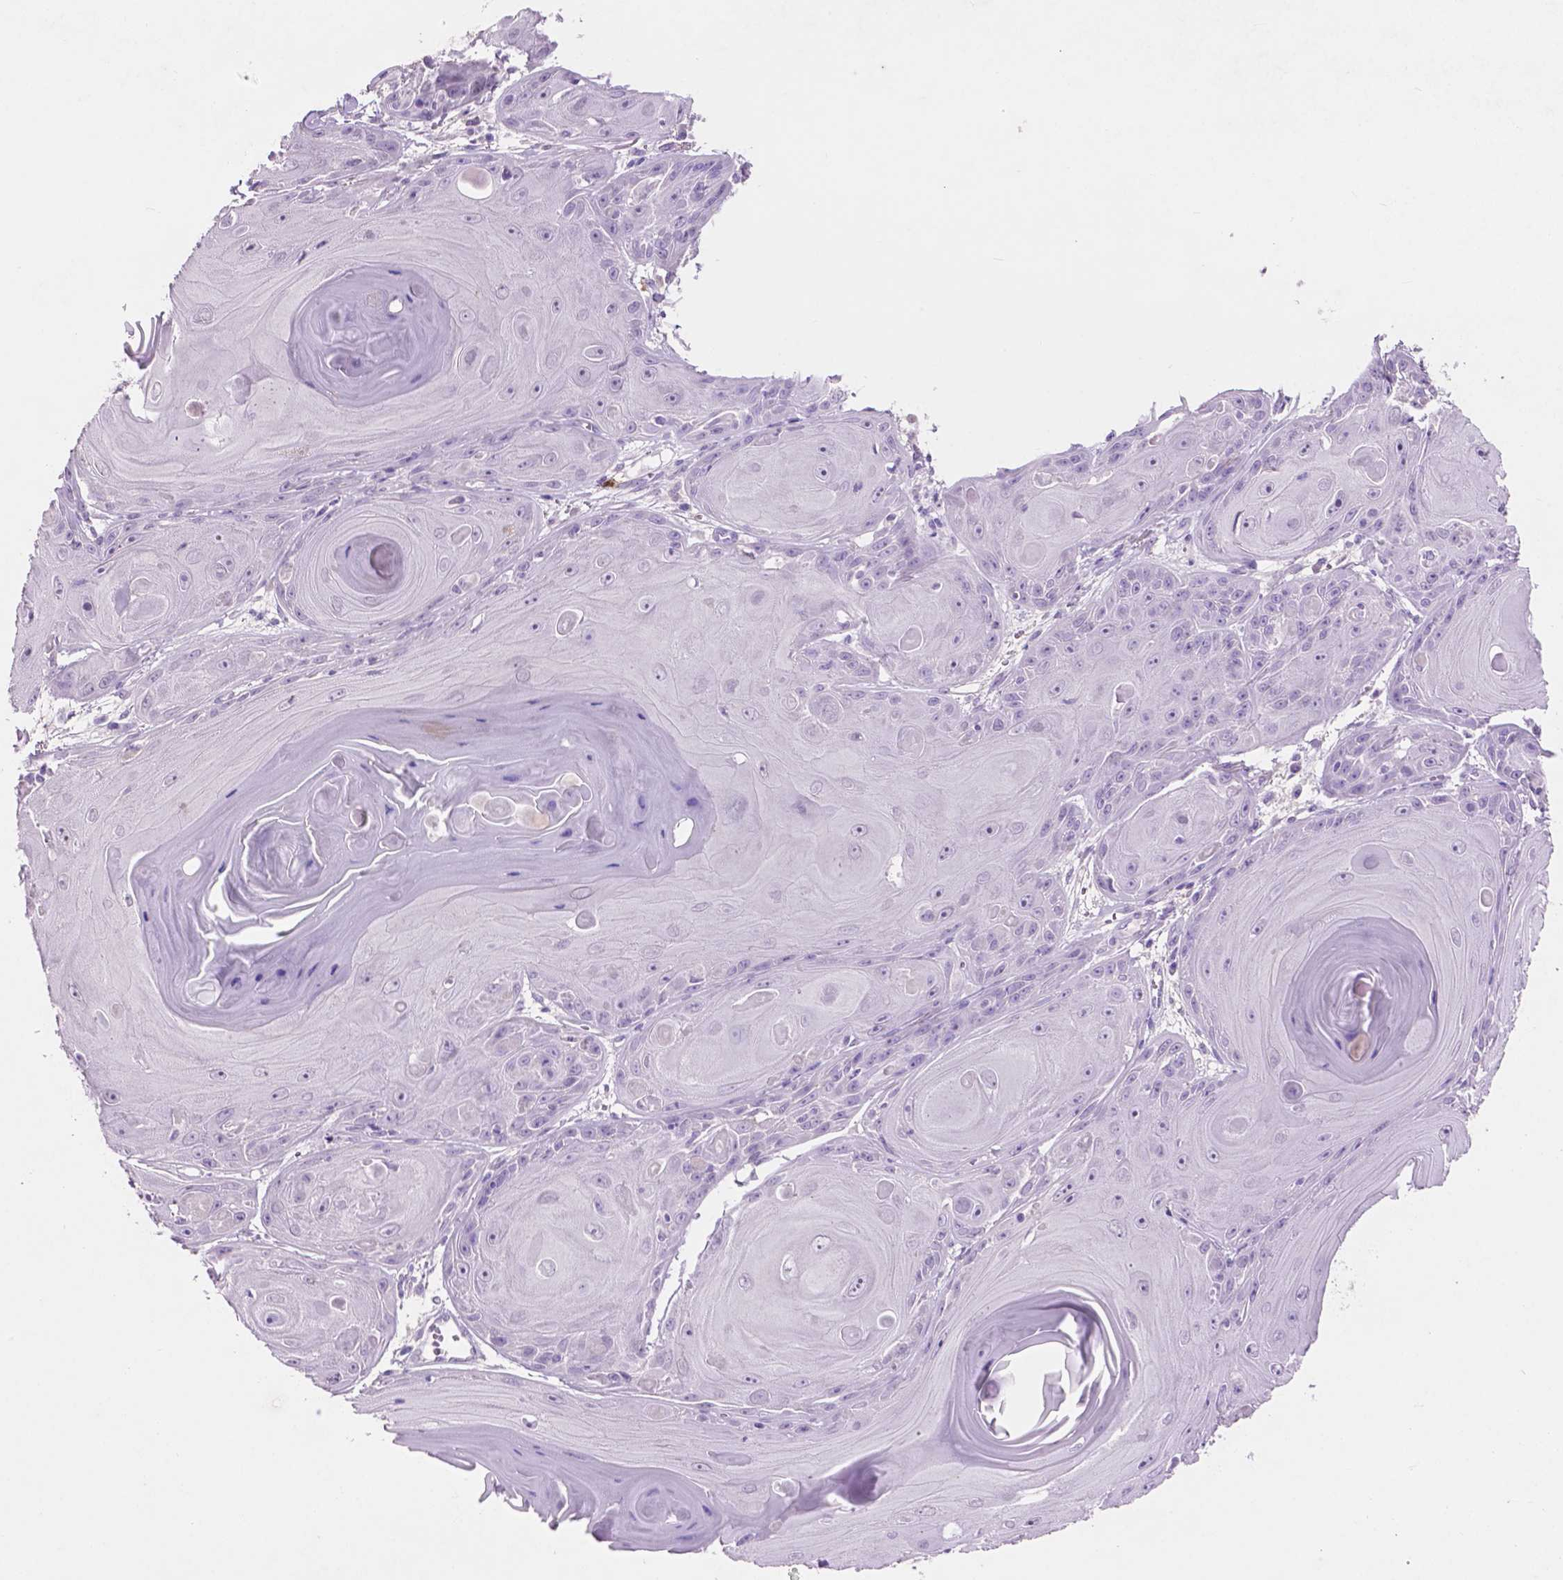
{"staining": {"intensity": "negative", "quantity": "none", "location": "none"}, "tissue": "skin cancer", "cell_type": "Tumor cells", "image_type": "cancer", "snomed": [{"axis": "morphology", "description": "Squamous cell carcinoma, NOS"}, {"axis": "topography", "description": "Skin"}, {"axis": "topography", "description": "Vulva"}], "caption": "The IHC image has no significant positivity in tumor cells of skin squamous cell carcinoma tissue. (Brightfield microscopy of DAB (3,3'-diaminobenzidine) IHC at high magnification).", "gene": "IDO1", "patient": {"sex": "female", "age": 85}}